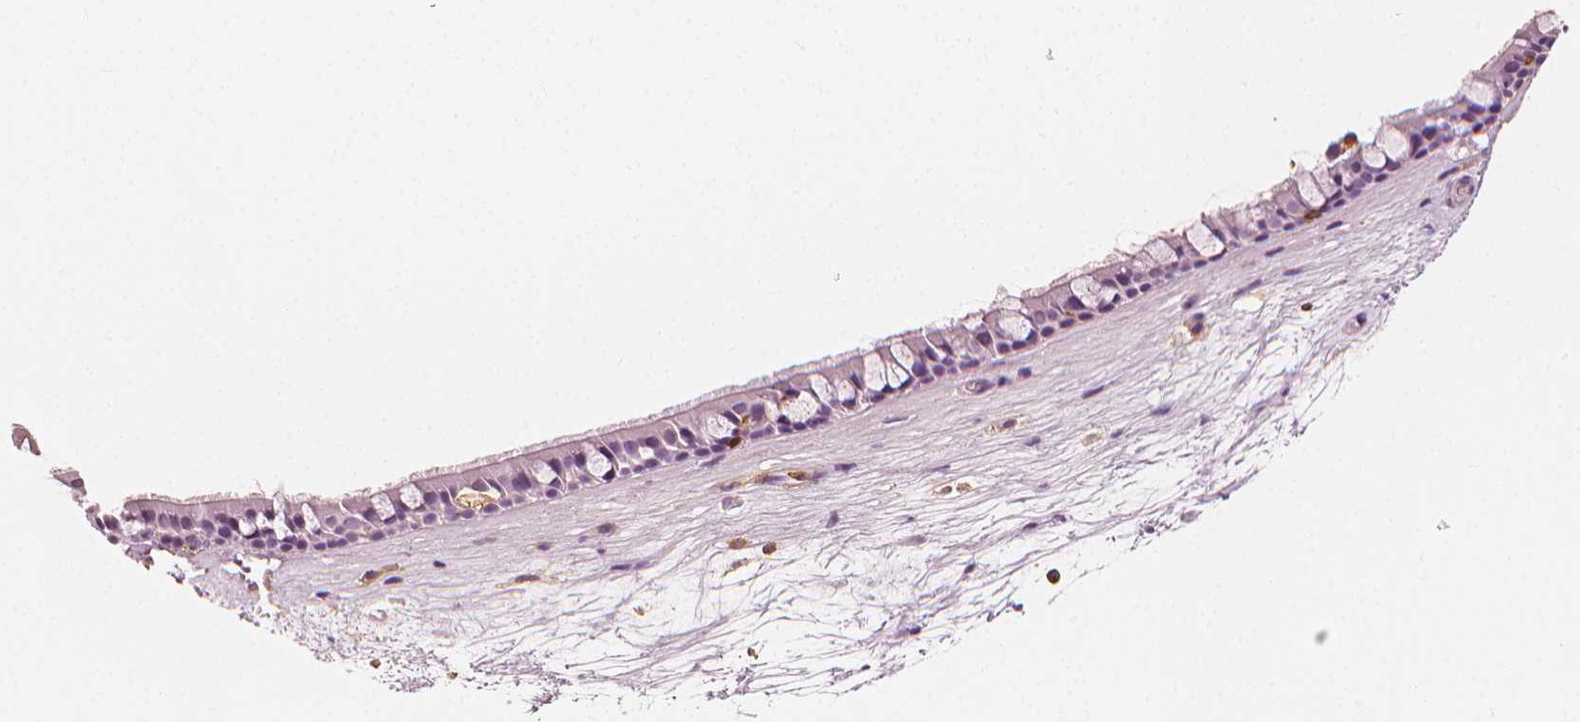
{"staining": {"intensity": "negative", "quantity": "none", "location": "none"}, "tissue": "nasopharynx", "cell_type": "Respiratory epithelial cells", "image_type": "normal", "snomed": [{"axis": "morphology", "description": "Normal tissue, NOS"}, {"axis": "topography", "description": "Nasopharynx"}], "caption": "A photomicrograph of nasopharynx stained for a protein shows no brown staining in respiratory epithelial cells. (Stains: DAB IHC with hematoxylin counter stain, Microscopy: brightfield microscopy at high magnification).", "gene": "PTPRC", "patient": {"sex": "male", "age": 68}}